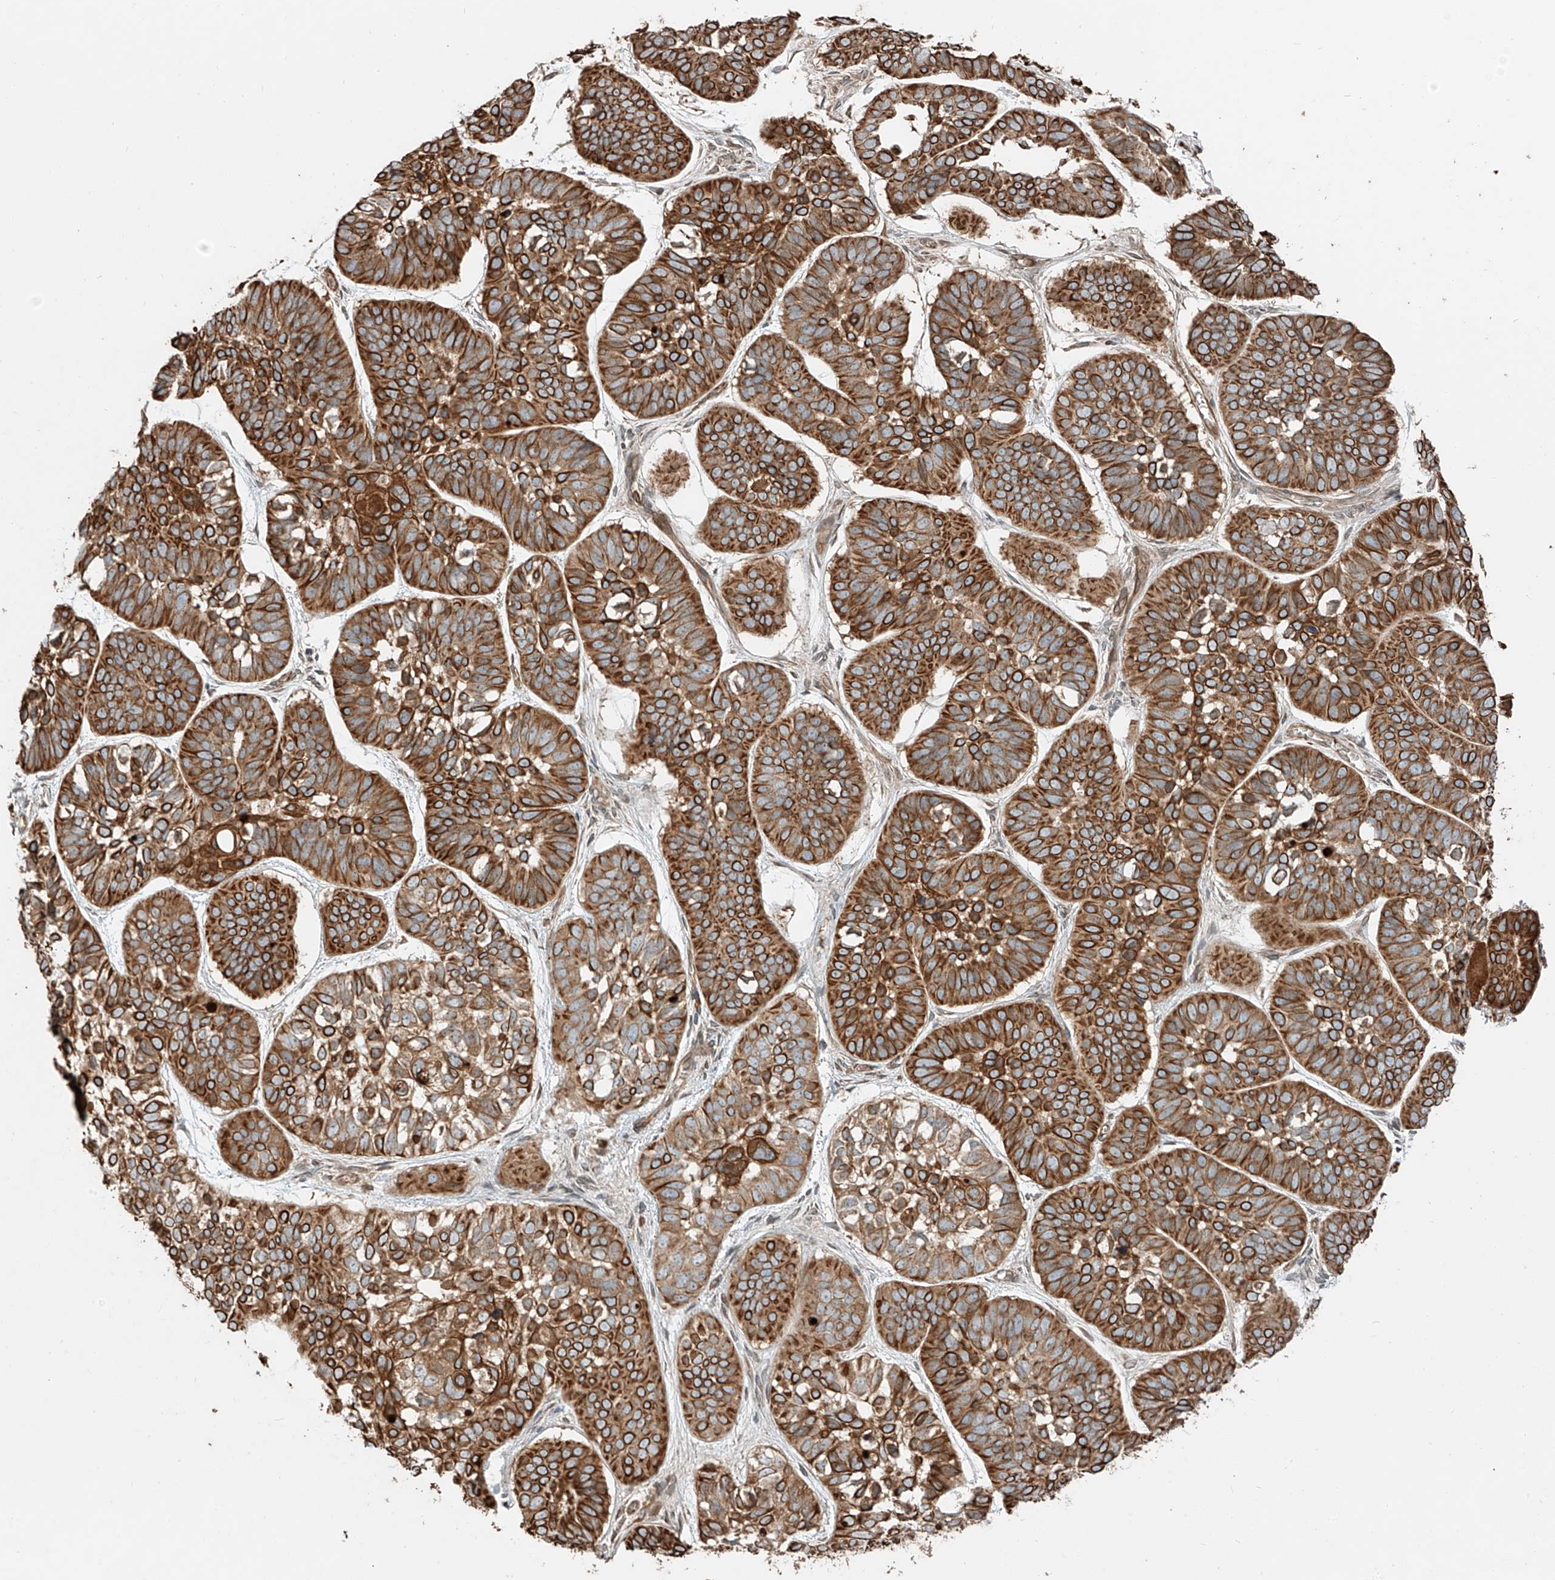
{"staining": {"intensity": "strong", "quantity": ">75%", "location": "cytoplasmic/membranous"}, "tissue": "skin cancer", "cell_type": "Tumor cells", "image_type": "cancer", "snomed": [{"axis": "morphology", "description": "Basal cell carcinoma"}, {"axis": "topography", "description": "Skin"}], "caption": "Skin basal cell carcinoma stained with a protein marker shows strong staining in tumor cells.", "gene": "CEP162", "patient": {"sex": "male", "age": 62}}